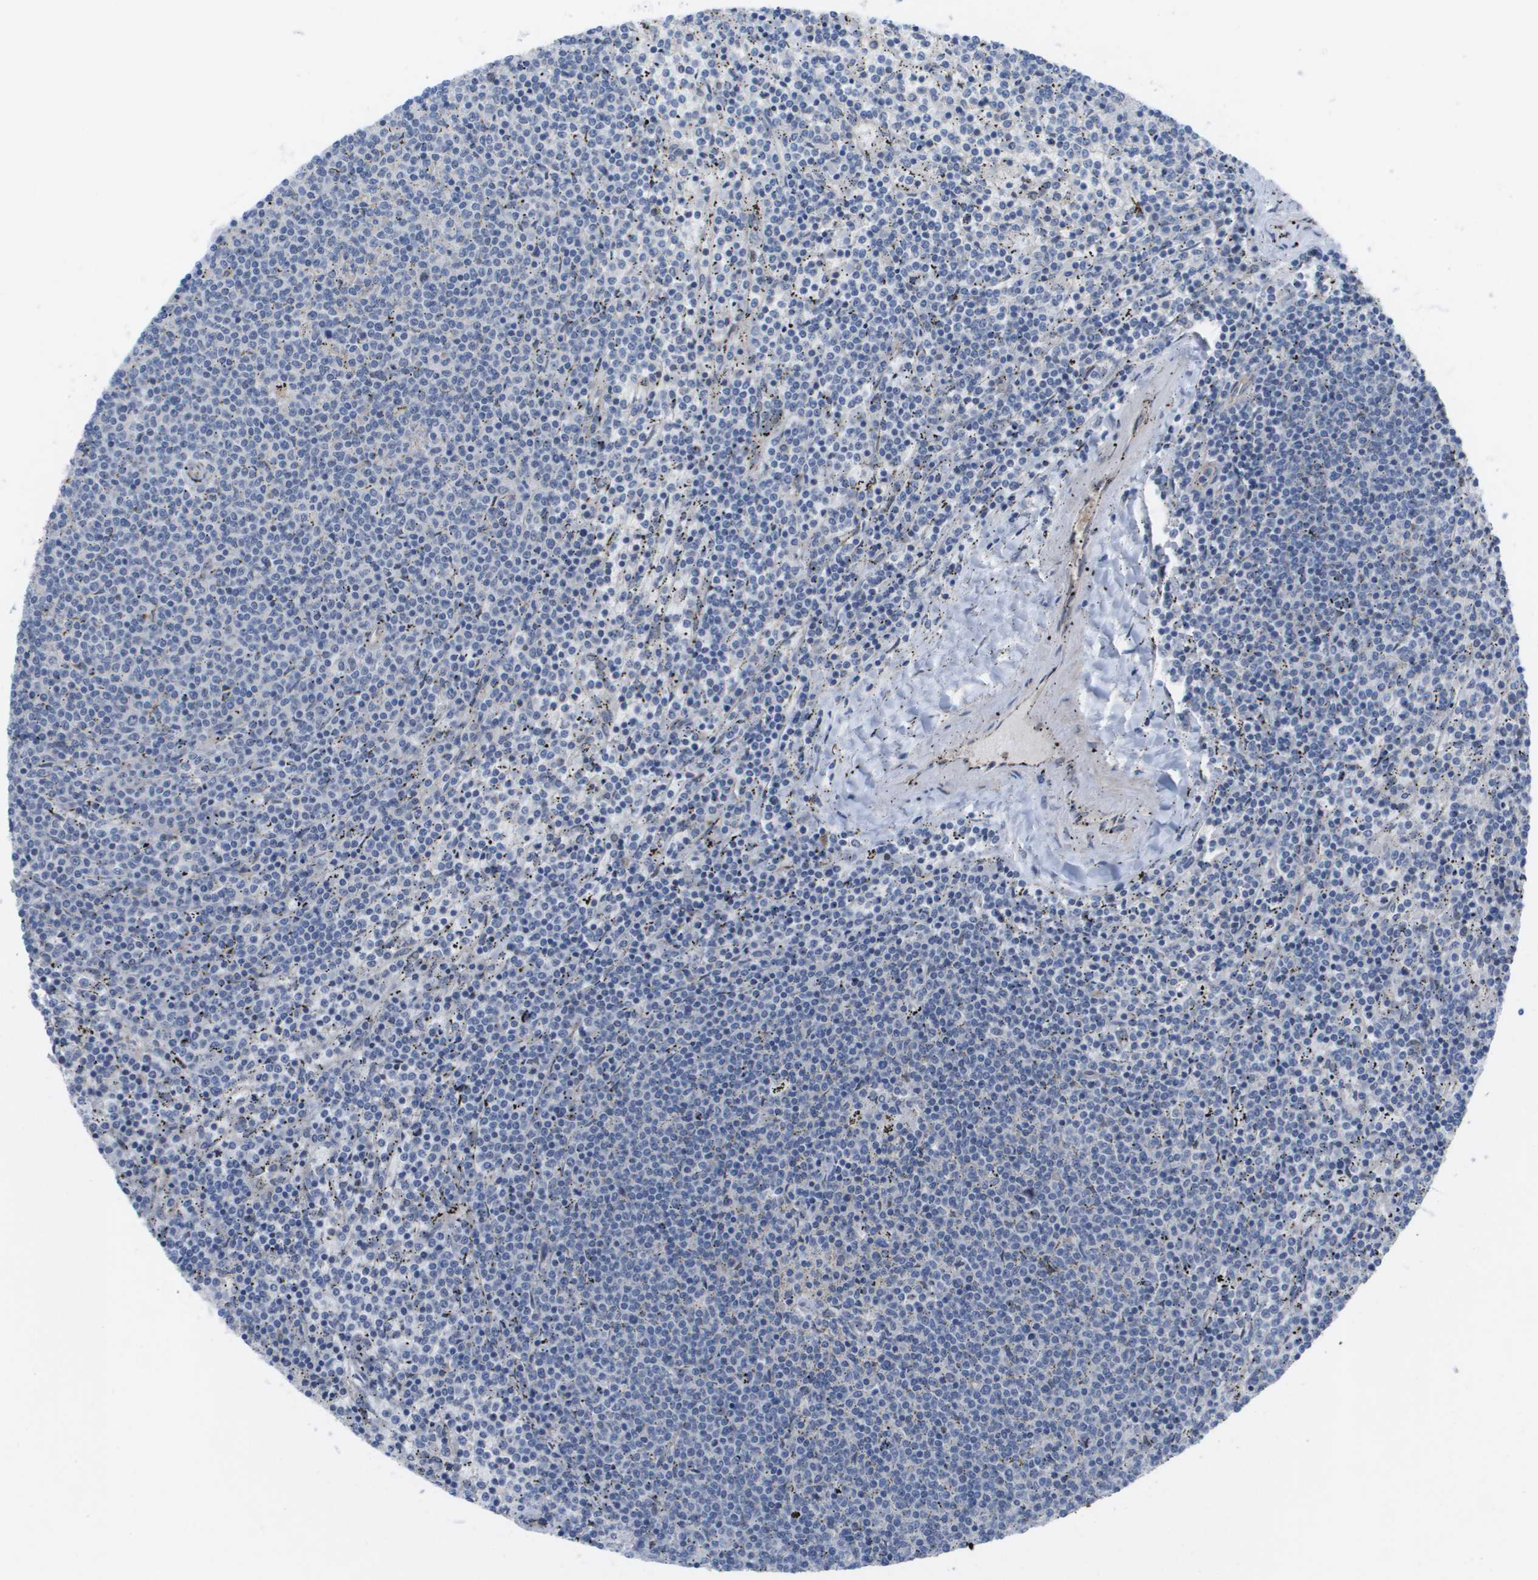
{"staining": {"intensity": "negative", "quantity": "none", "location": "none"}, "tissue": "lymphoma", "cell_type": "Tumor cells", "image_type": "cancer", "snomed": [{"axis": "morphology", "description": "Malignant lymphoma, non-Hodgkin's type, Low grade"}, {"axis": "topography", "description": "Spleen"}], "caption": "Immunohistochemistry micrograph of neoplastic tissue: human low-grade malignant lymphoma, non-Hodgkin's type stained with DAB (3,3'-diaminobenzidine) demonstrates no significant protein expression in tumor cells.", "gene": "MTARC2", "patient": {"sex": "female", "age": 50}}